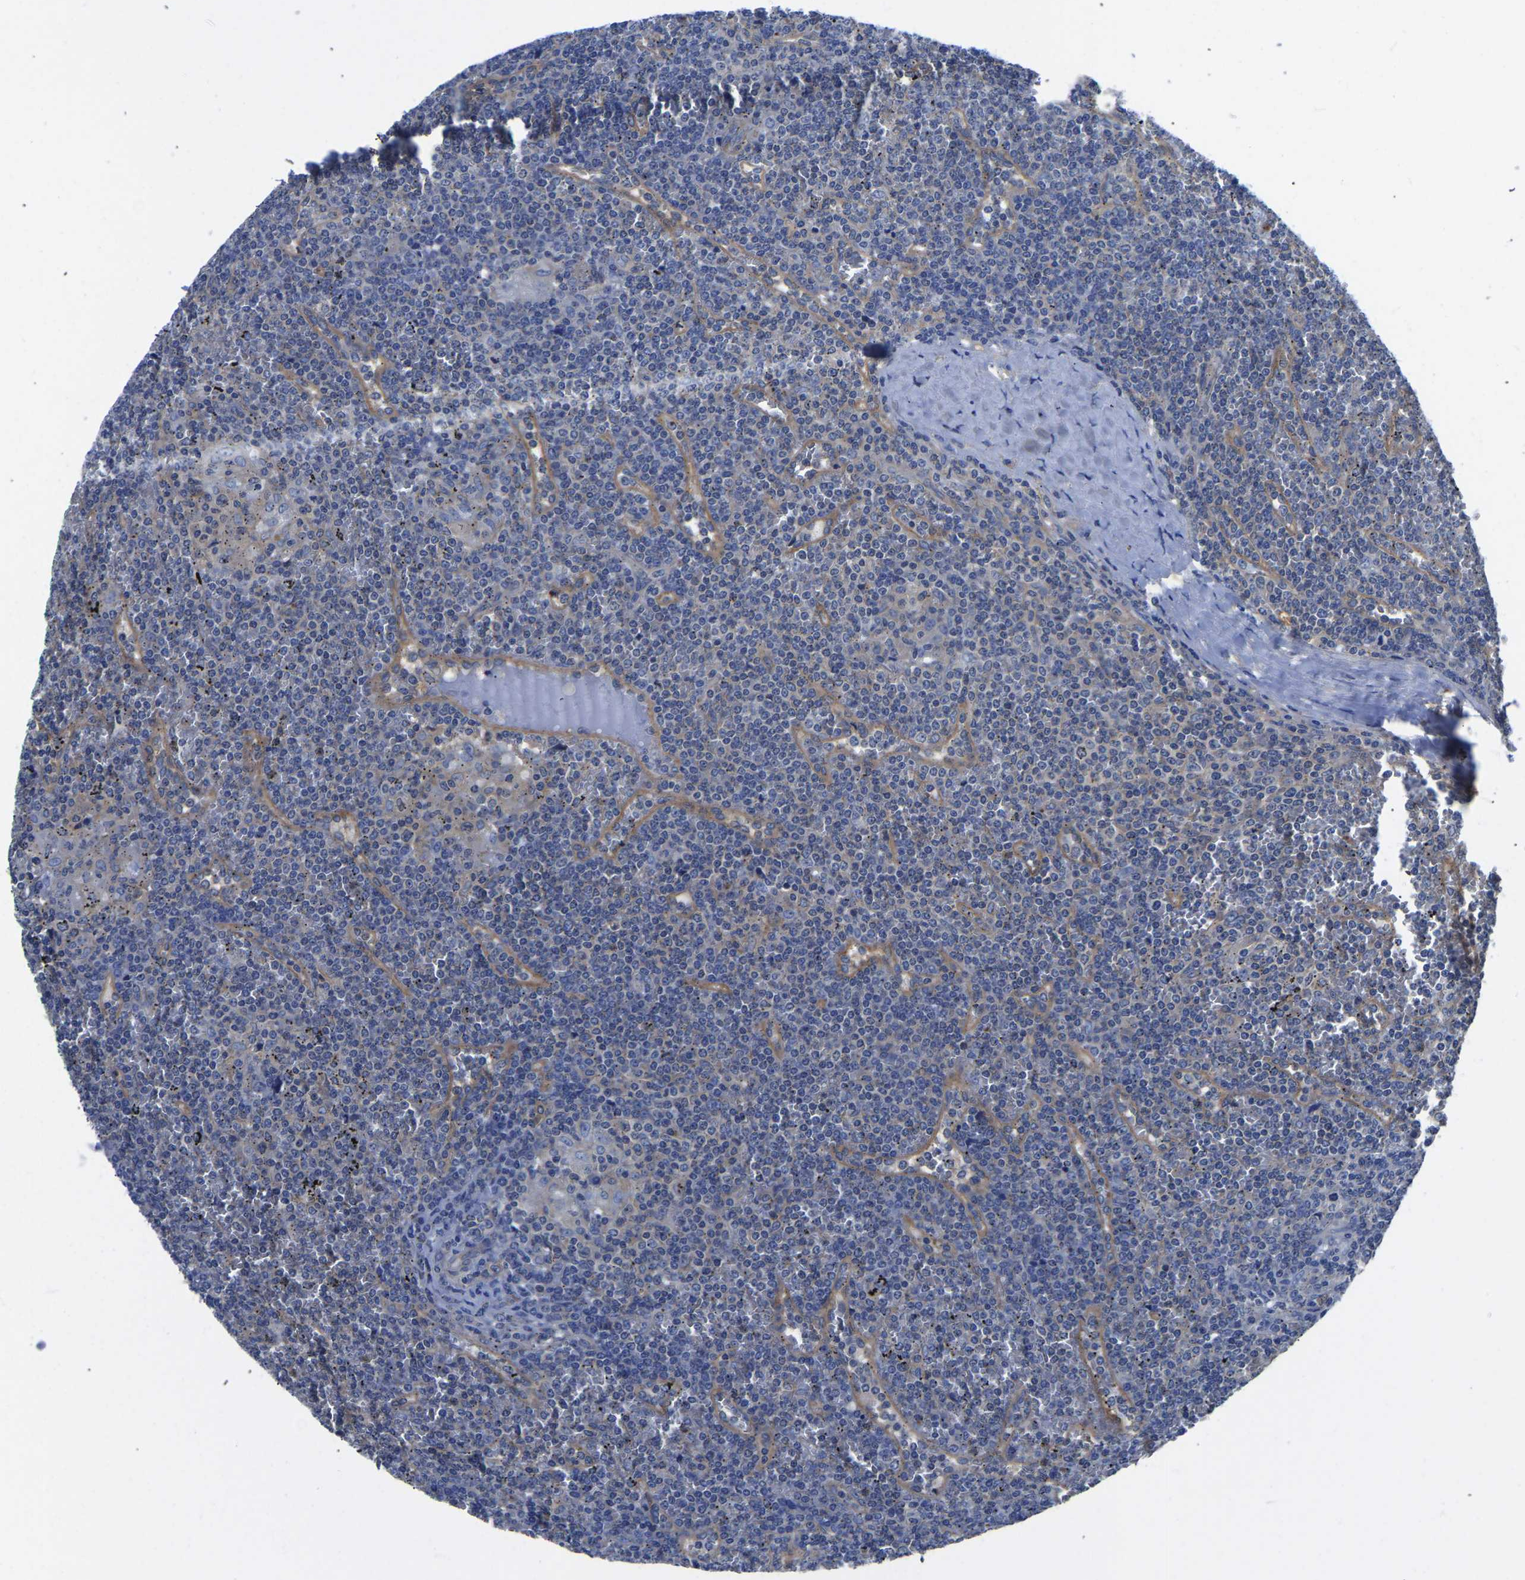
{"staining": {"intensity": "negative", "quantity": "none", "location": "none"}, "tissue": "lymphoma", "cell_type": "Tumor cells", "image_type": "cancer", "snomed": [{"axis": "morphology", "description": "Malignant lymphoma, non-Hodgkin's type, Low grade"}, {"axis": "topography", "description": "Spleen"}], "caption": "Immunohistochemistry (IHC) micrograph of neoplastic tissue: human lymphoma stained with DAB (3,3'-diaminobenzidine) shows no significant protein positivity in tumor cells.", "gene": "TFG", "patient": {"sex": "female", "age": 19}}